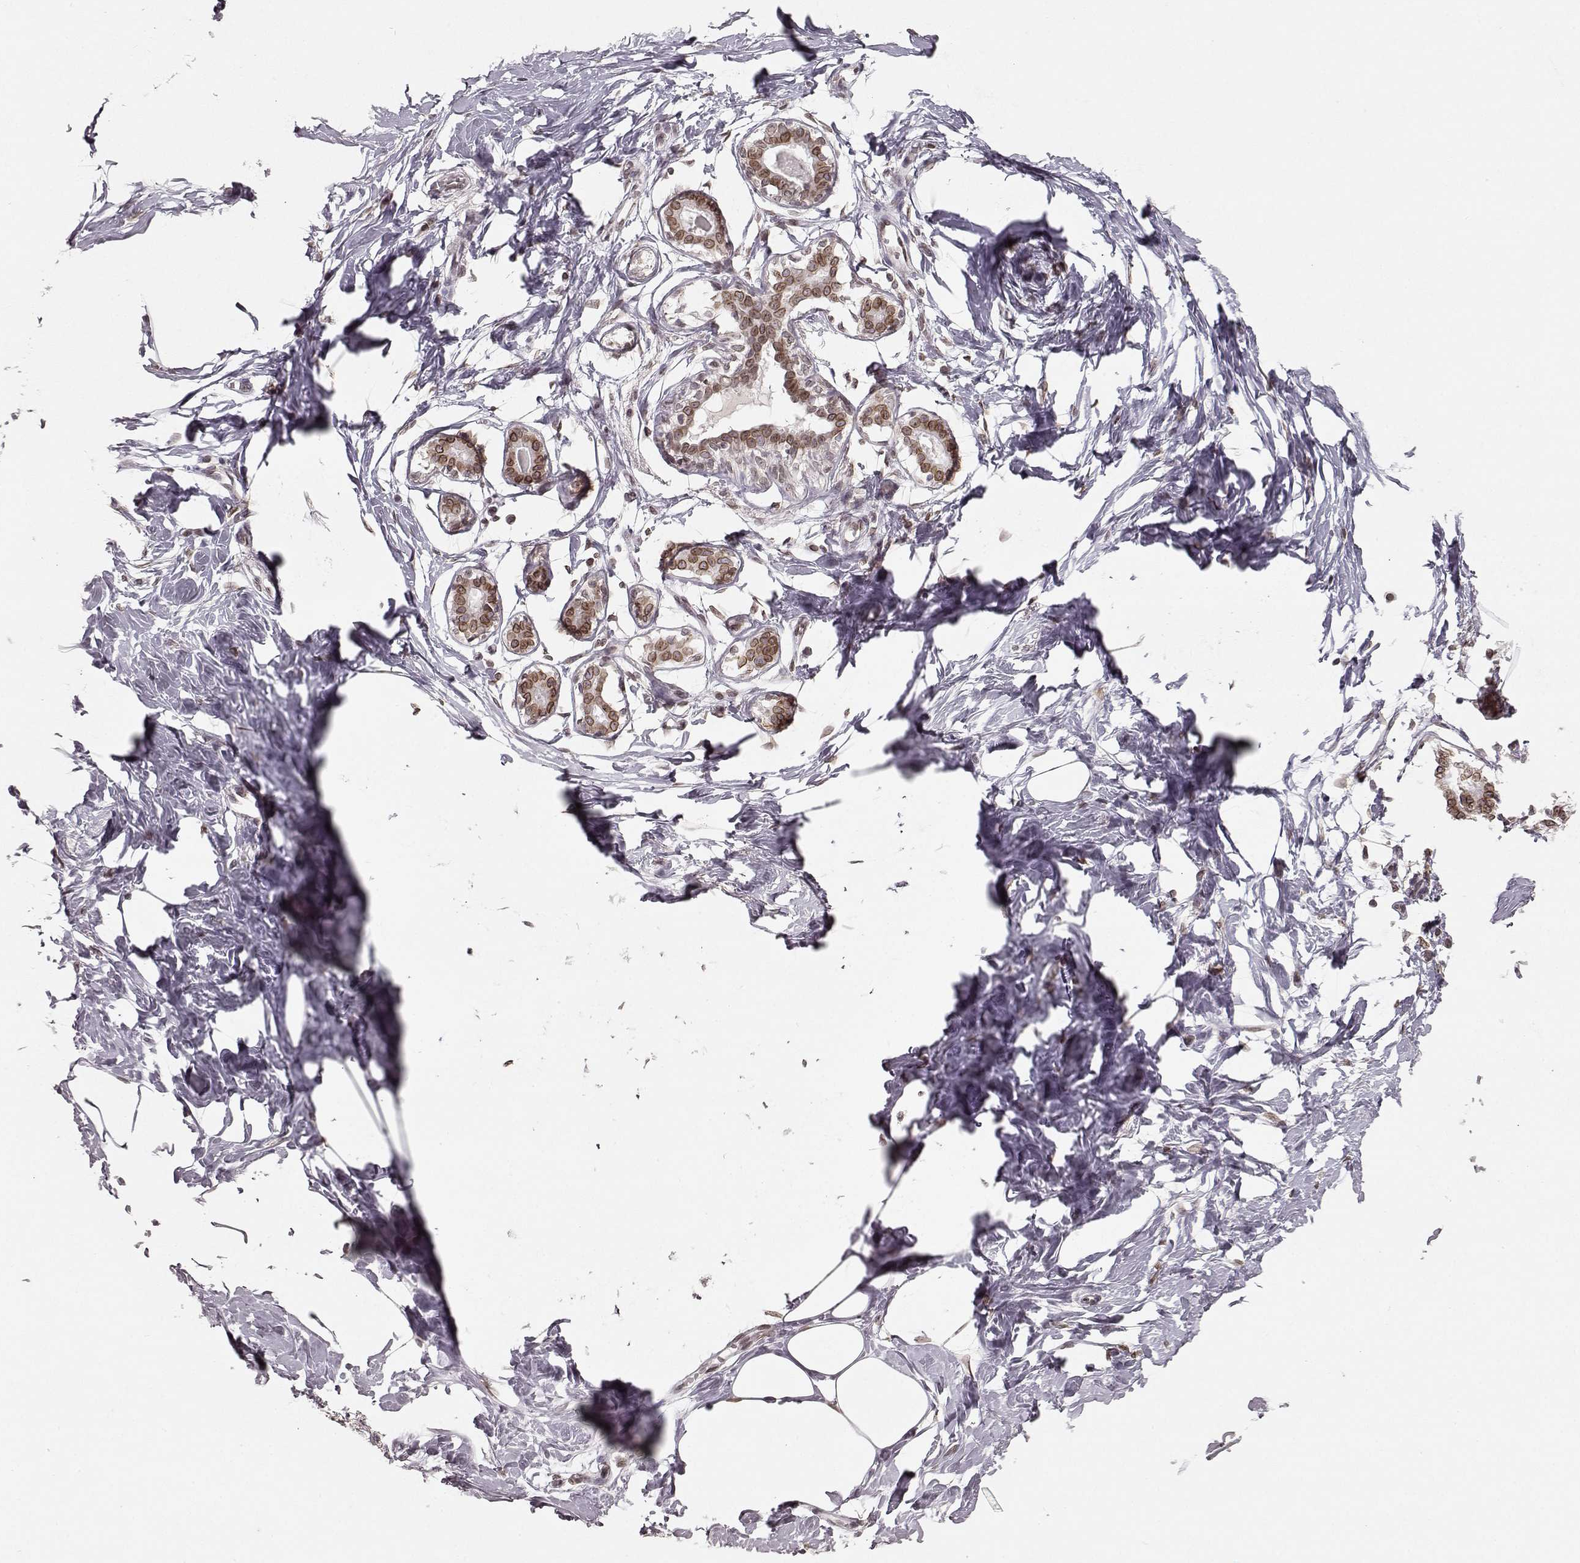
{"staining": {"intensity": "negative", "quantity": "none", "location": "none"}, "tissue": "breast", "cell_type": "Adipocytes", "image_type": "normal", "snomed": [{"axis": "morphology", "description": "Normal tissue, NOS"}, {"axis": "morphology", "description": "Lobular carcinoma, in situ"}, {"axis": "topography", "description": "Breast"}], "caption": "Protein analysis of normal breast exhibits no significant staining in adipocytes. (Stains: DAB IHC with hematoxylin counter stain, Microscopy: brightfield microscopy at high magnification).", "gene": "DCAF12", "patient": {"sex": "female", "age": 35}}